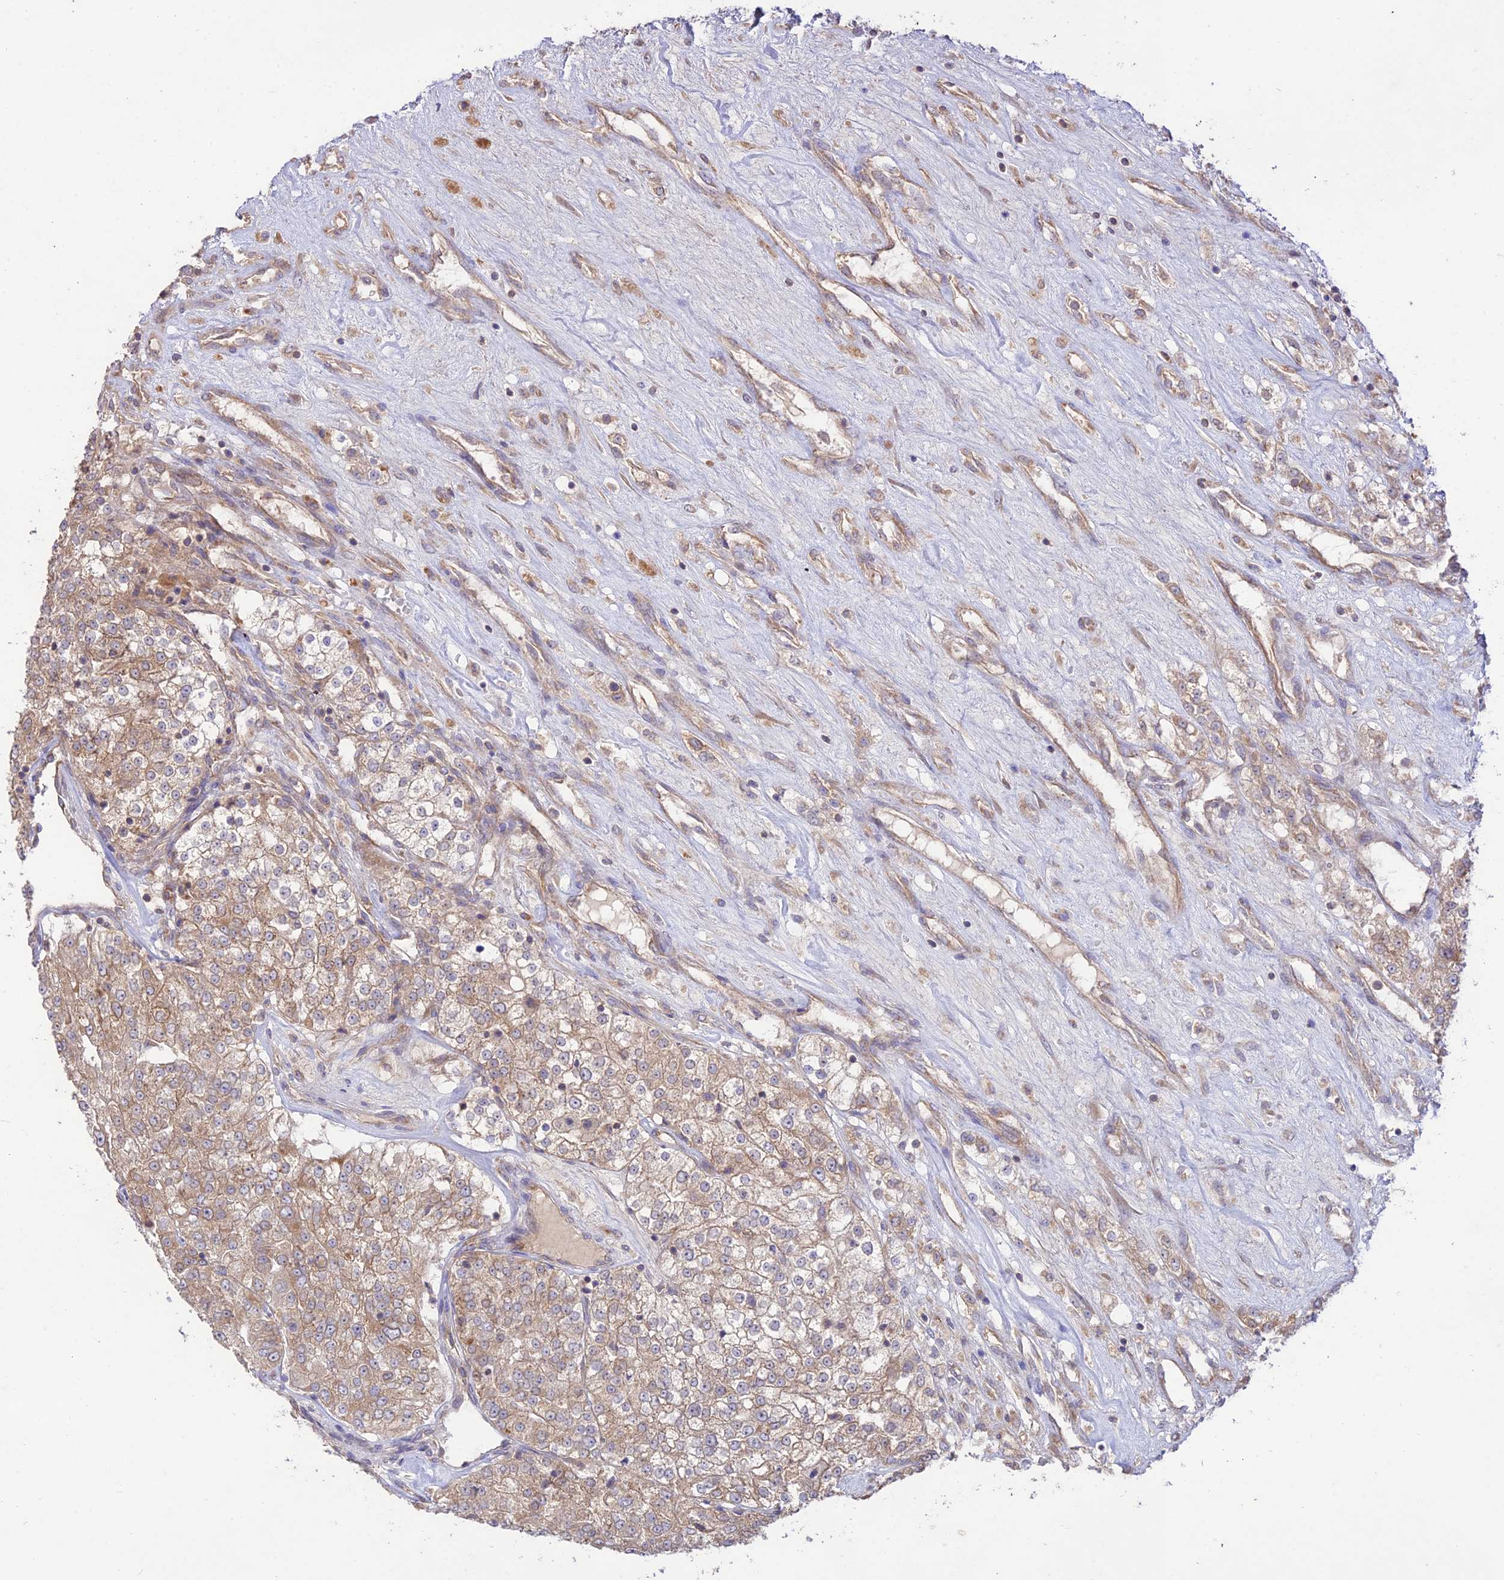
{"staining": {"intensity": "moderate", "quantity": ">75%", "location": "cytoplasmic/membranous"}, "tissue": "renal cancer", "cell_type": "Tumor cells", "image_type": "cancer", "snomed": [{"axis": "morphology", "description": "Adenocarcinoma, NOS"}, {"axis": "topography", "description": "Kidney"}], "caption": "Adenocarcinoma (renal) stained for a protein (brown) displays moderate cytoplasmic/membranous positive expression in about >75% of tumor cells.", "gene": "TMEM259", "patient": {"sex": "female", "age": 63}}